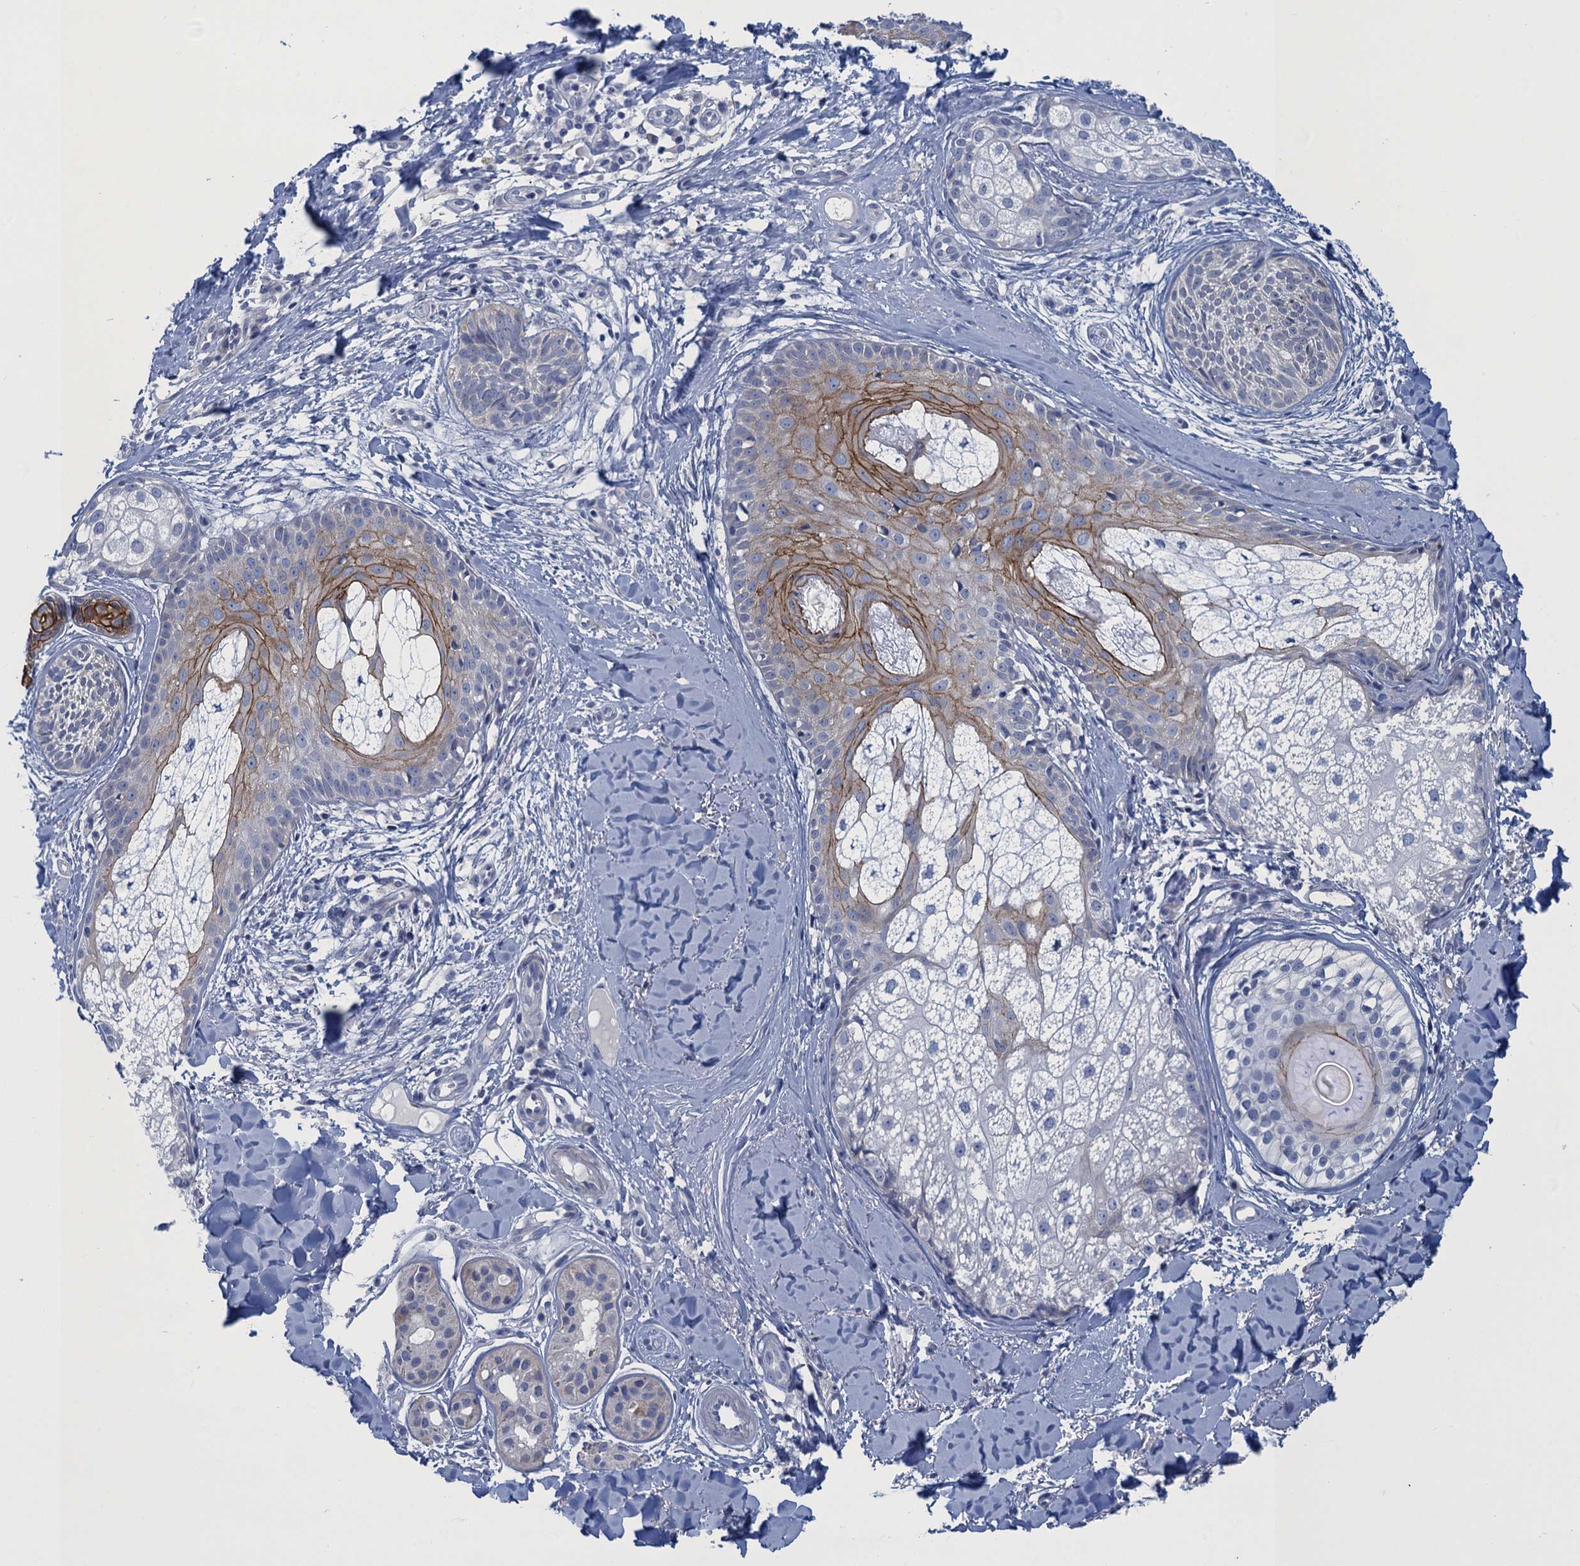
{"staining": {"intensity": "negative", "quantity": "none", "location": "none"}, "tissue": "skin cancer", "cell_type": "Tumor cells", "image_type": "cancer", "snomed": [{"axis": "morphology", "description": "Basal cell carcinoma"}, {"axis": "topography", "description": "Skin"}], "caption": "Histopathology image shows no significant protein expression in tumor cells of skin cancer (basal cell carcinoma).", "gene": "SCEL", "patient": {"sex": "female", "age": 61}}